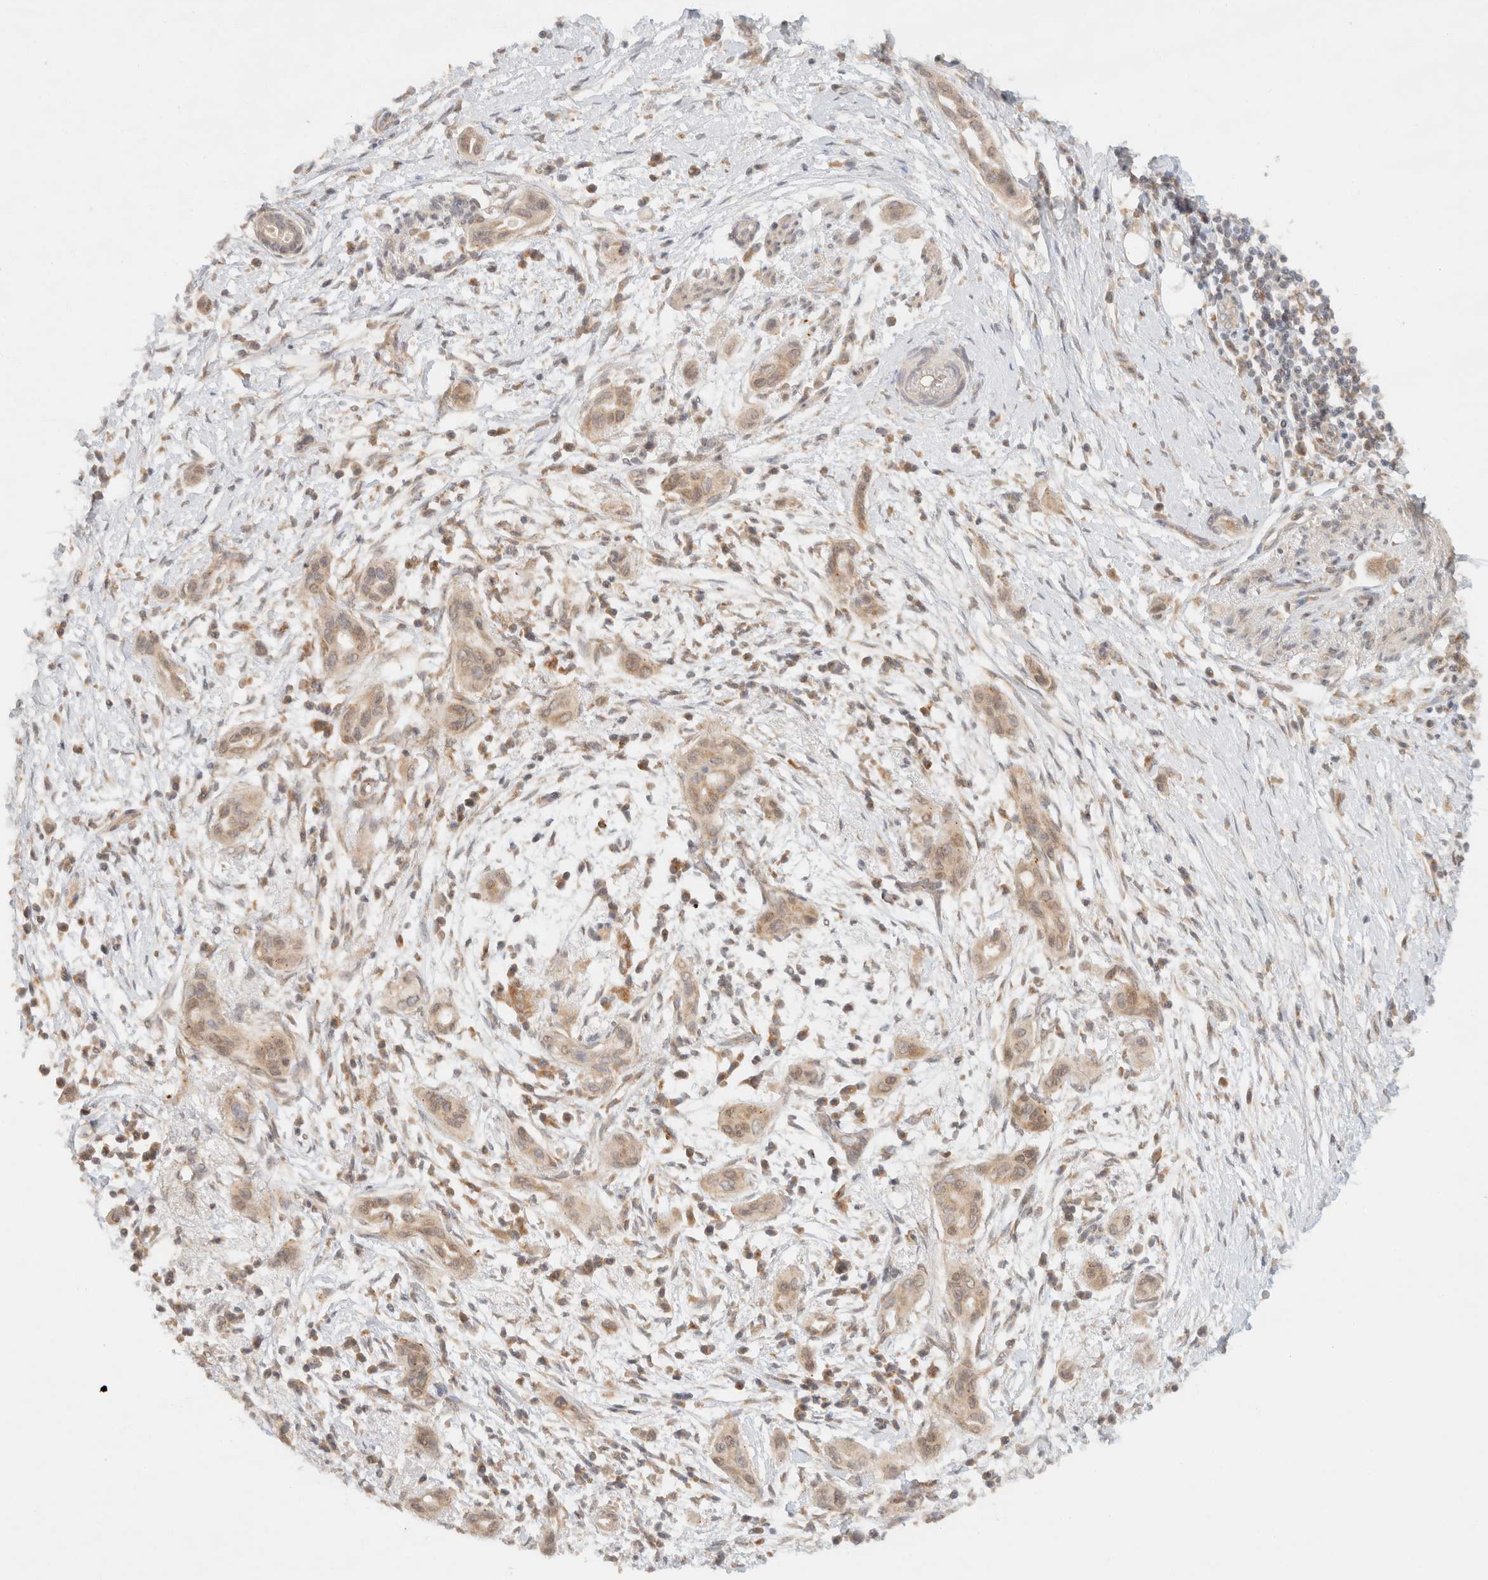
{"staining": {"intensity": "weak", "quantity": ">75%", "location": "cytoplasmic/membranous"}, "tissue": "pancreatic cancer", "cell_type": "Tumor cells", "image_type": "cancer", "snomed": [{"axis": "morphology", "description": "Adenocarcinoma, NOS"}, {"axis": "topography", "description": "Pancreas"}], "caption": "DAB immunohistochemical staining of human adenocarcinoma (pancreatic) exhibits weak cytoplasmic/membranous protein staining in about >75% of tumor cells. Using DAB (3,3'-diaminobenzidine) (brown) and hematoxylin (blue) stains, captured at high magnification using brightfield microscopy.", "gene": "TACC1", "patient": {"sex": "male", "age": 59}}